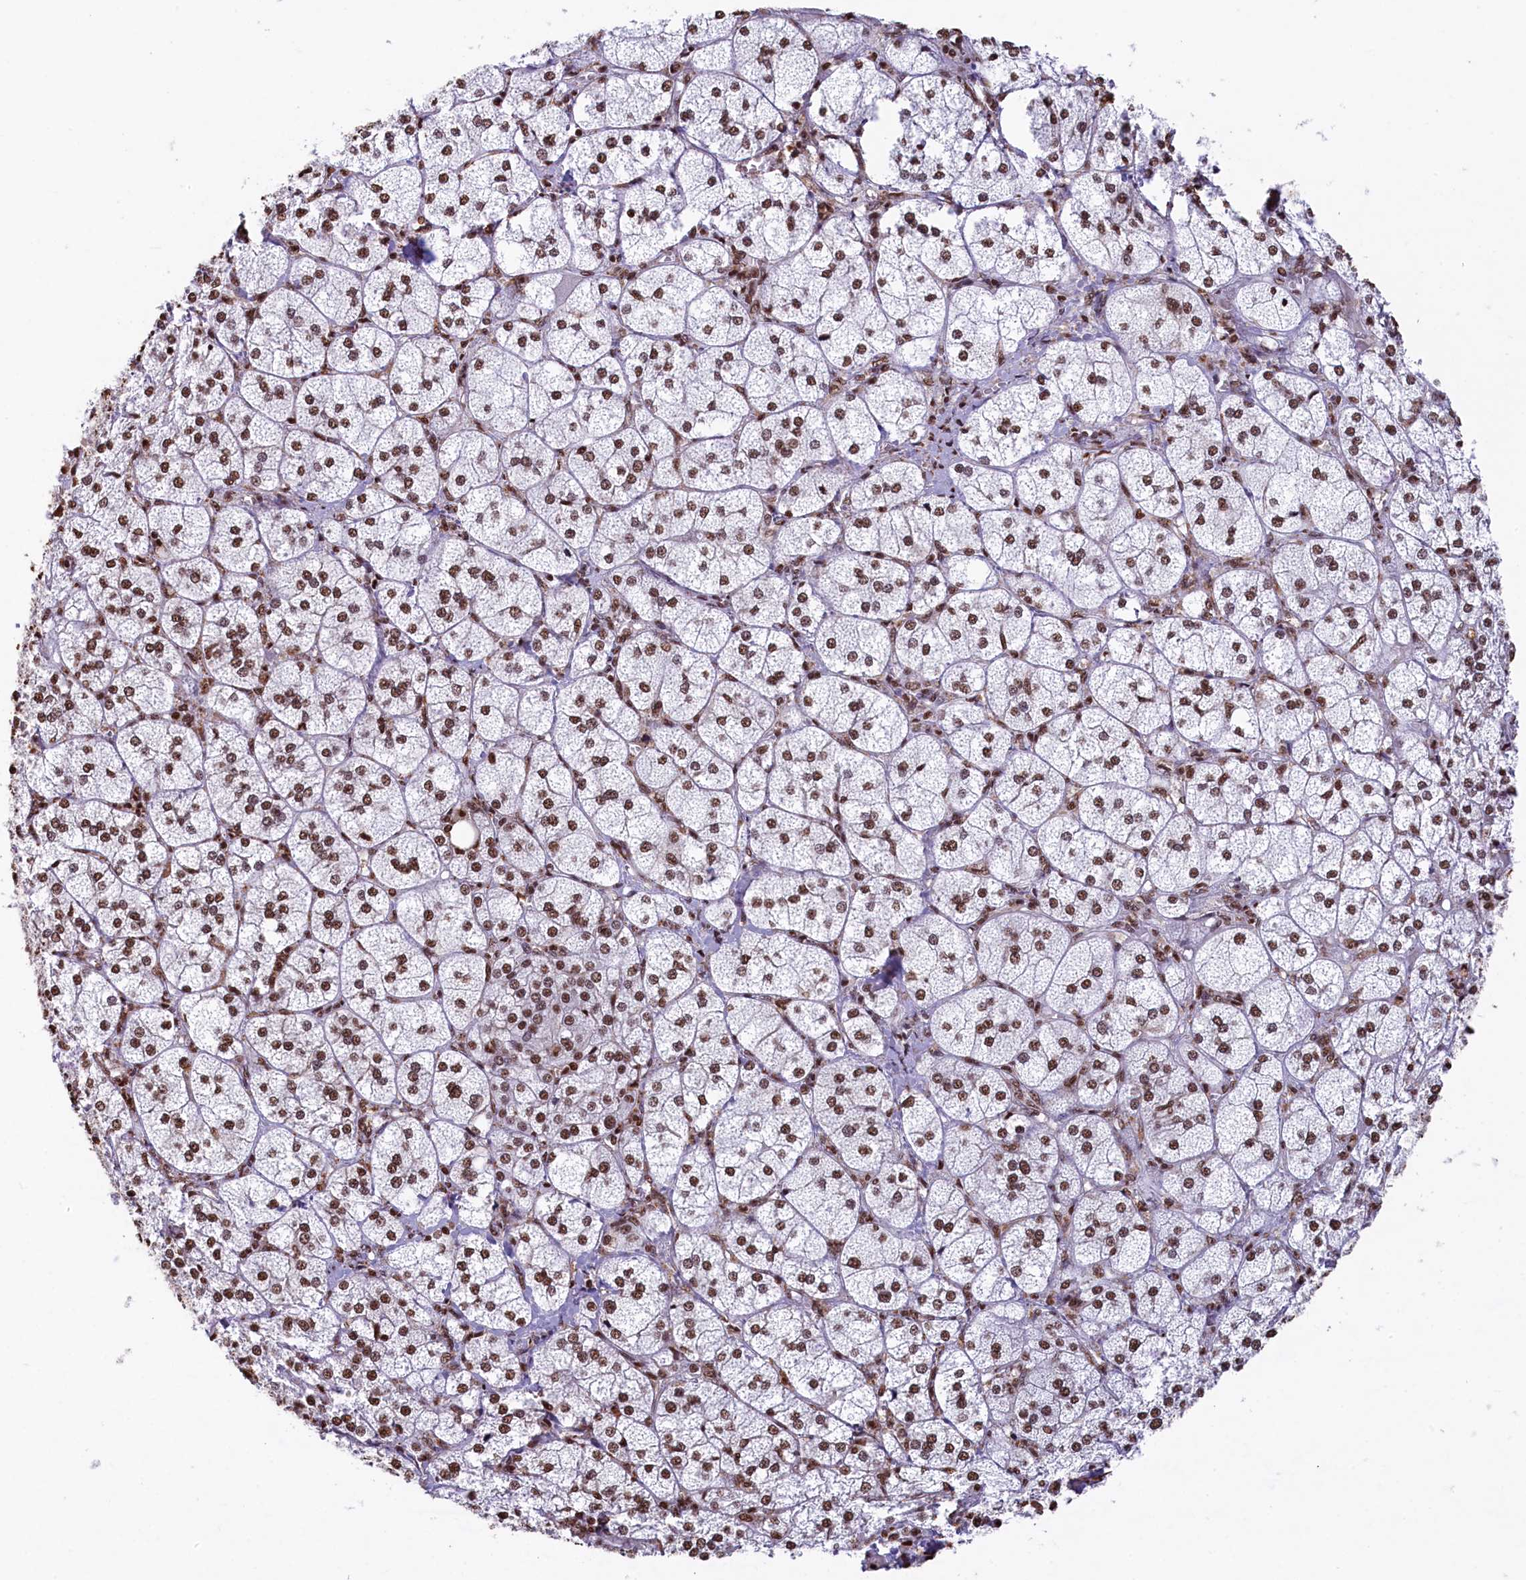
{"staining": {"intensity": "strong", "quantity": ">75%", "location": "nuclear"}, "tissue": "adrenal gland", "cell_type": "Glandular cells", "image_type": "normal", "snomed": [{"axis": "morphology", "description": "Normal tissue, NOS"}, {"axis": "topography", "description": "Adrenal gland"}], "caption": "Adrenal gland stained with IHC demonstrates strong nuclear positivity in about >75% of glandular cells. Nuclei are stained in blue.", "gene": "SNRPD2", "patient": {"sex": "female", "age": 61}}